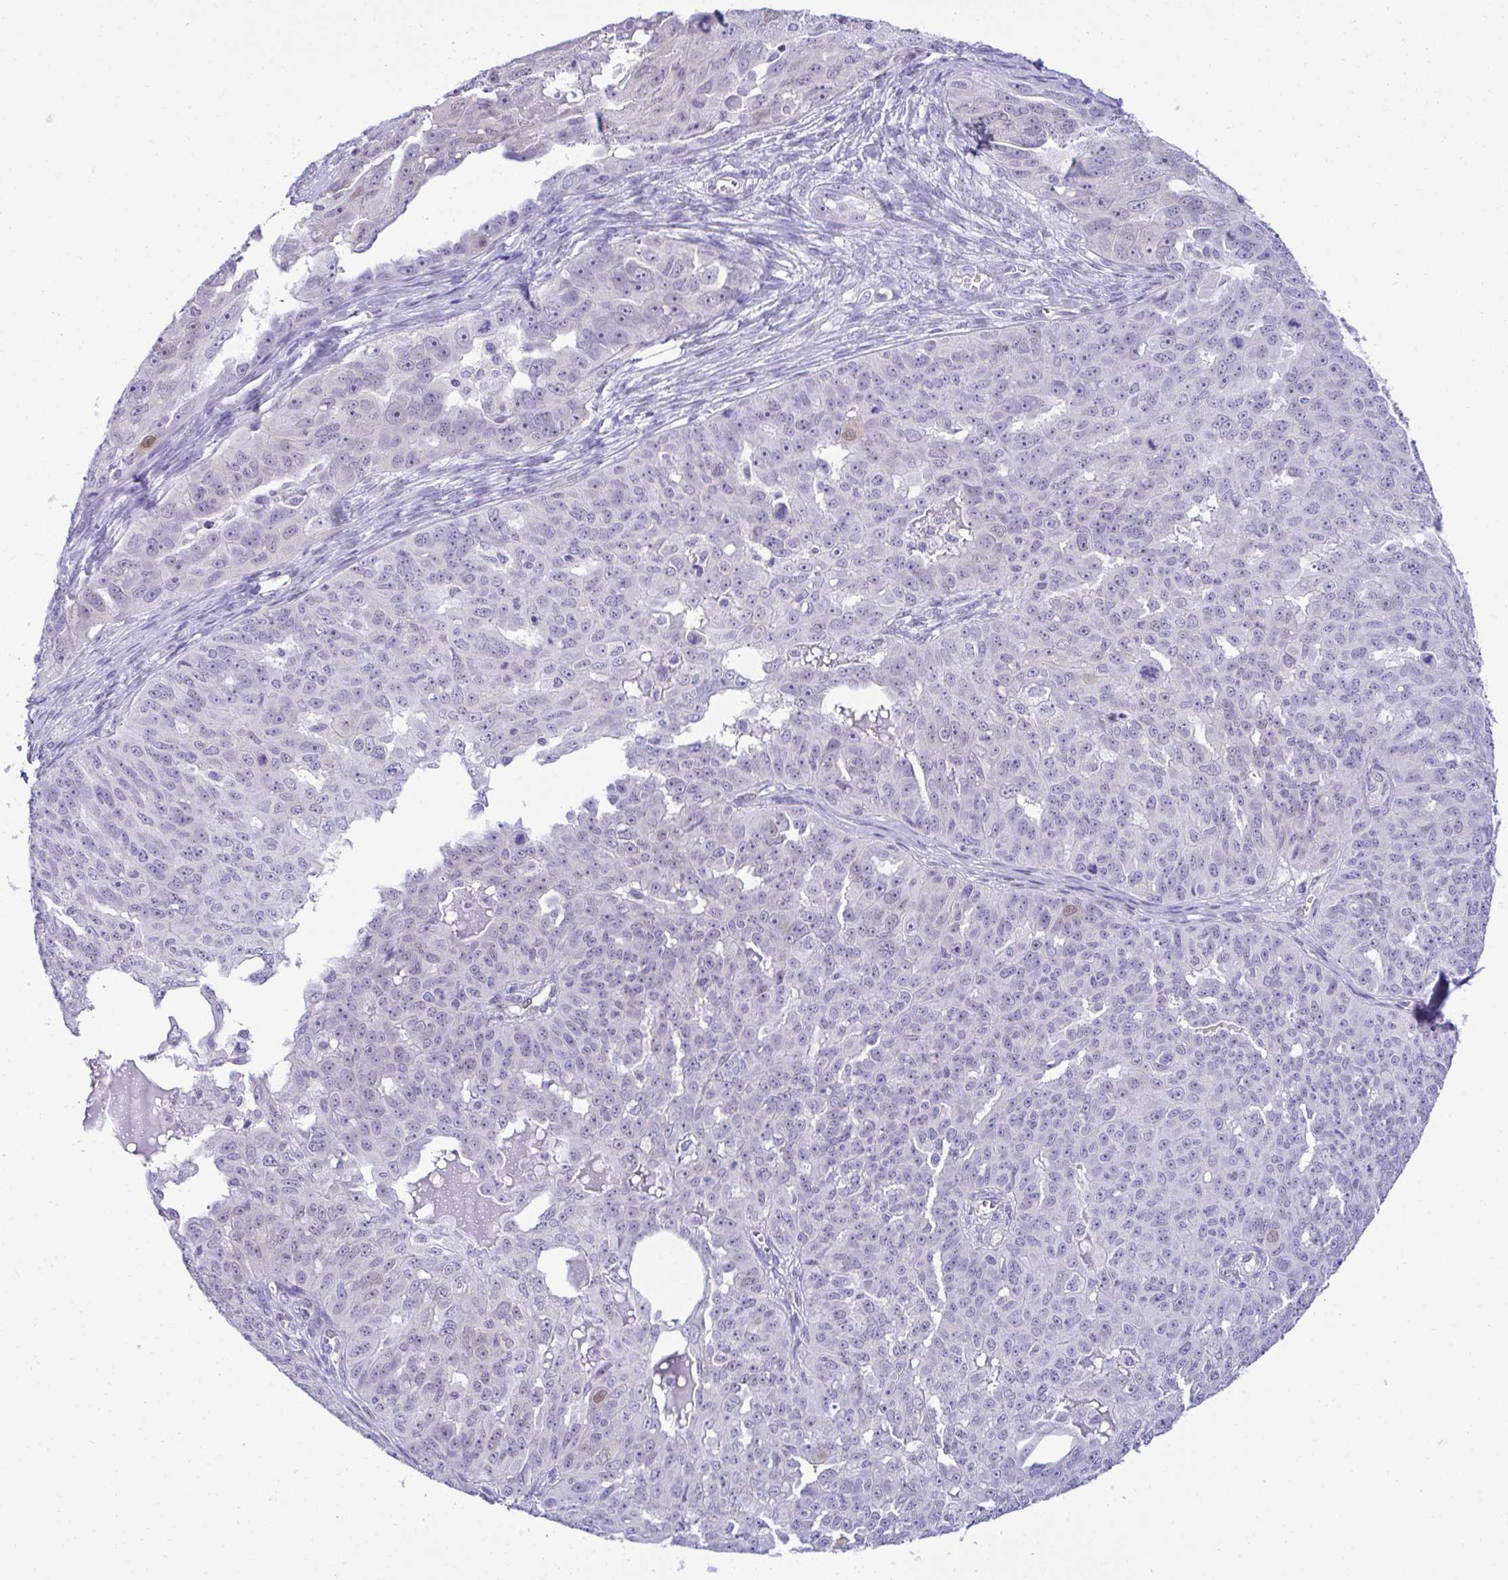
{"staining": {"intensity": "negative", "quantity": "none", "location": "none"}, "tissue": "ovarian cancer", "cell_type": "Tumor cells", "image_type": "cancer", "snomed": [{"axis": "morphology", "description": "Carcinoma, endometroid"}, {"axis": "topography", "description": "Ovary"}], "caption": "Photomicrograph shows no protein positivity in tumor cells of ovarian cancer (endometroid carcinoma) tissue.", "gene": "PGM2L1", "patient": {"sex": "female", "age": 70}}